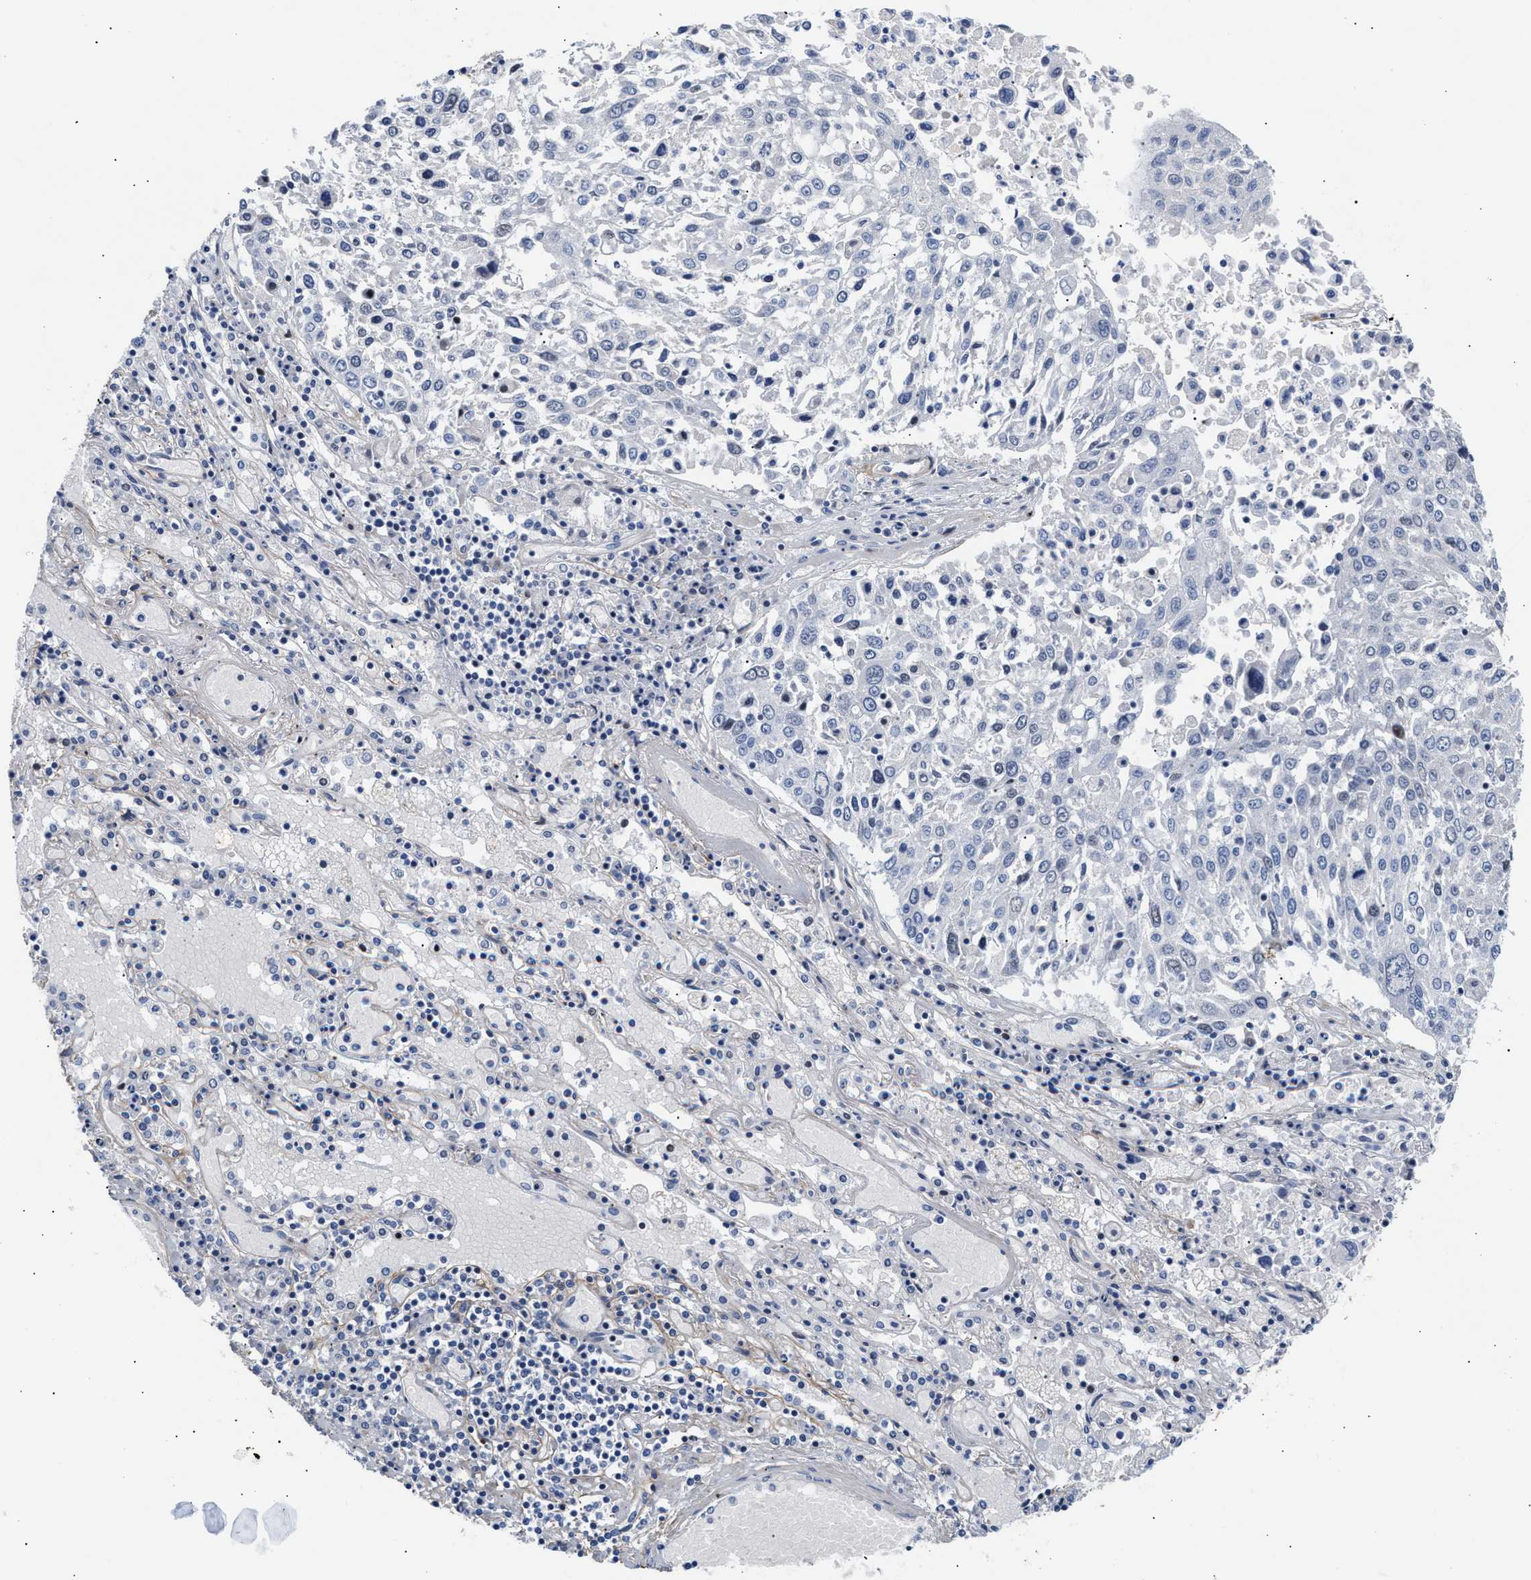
{"staining": {"intensity": "negative", "quantity": "none", "location": "none"}, "tissue": "lung cancer", "cell_type": "Tumor cells", "image_type": "cancer", "snomed": [{"axis": "morphology", "description": "Squamous cell carcinoma, NOS"}, {"axis": "topography", "description": "Lung"}], "caption": "Immunohistochemistry of squamous cell carcinoma (lung) reveals no positivity in tumor cells.", "gene": "ACTL7B", "patient": {"sex": "male", "age": 65}}